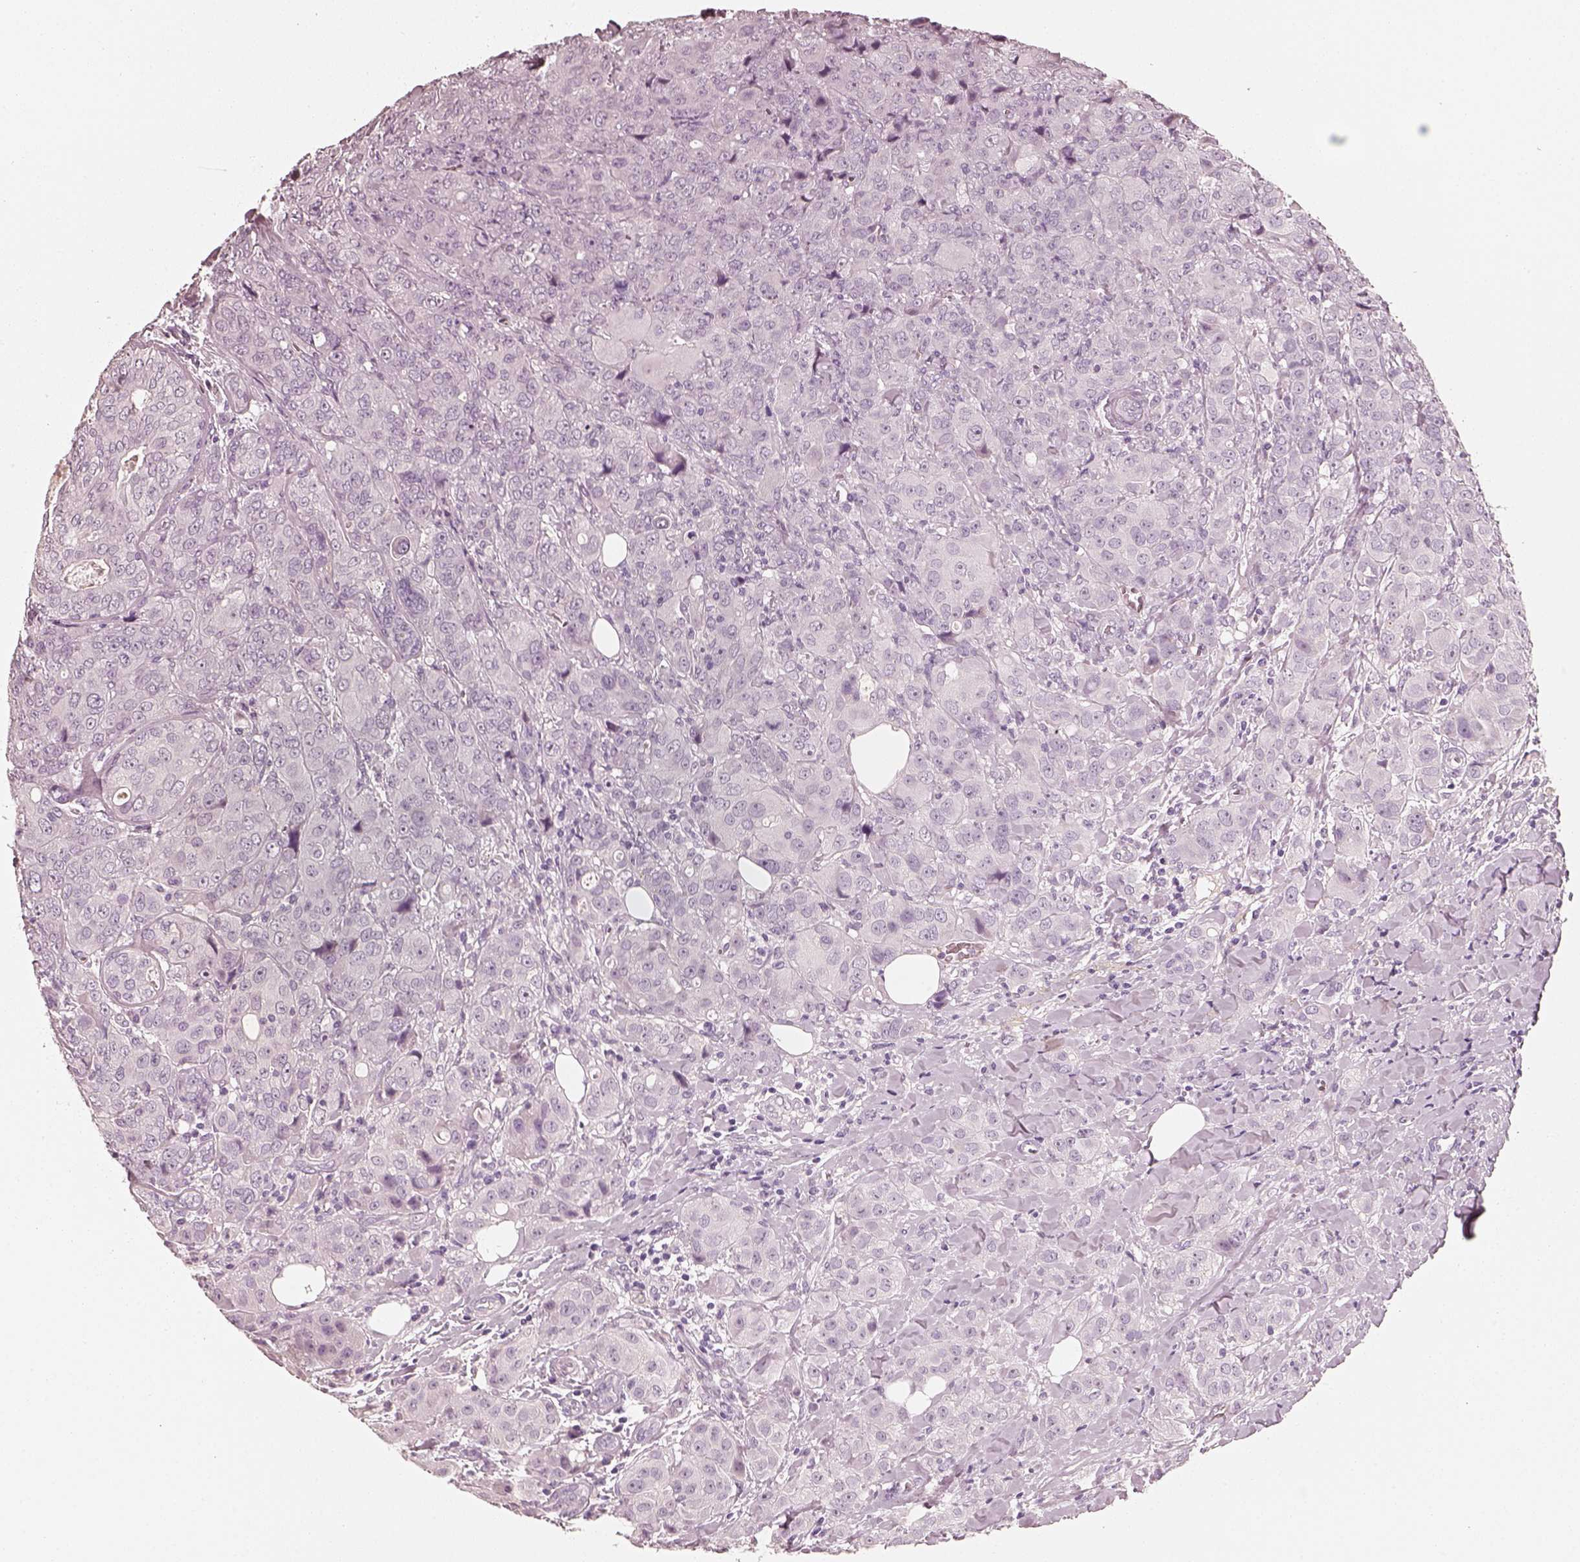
{"staining": {"intensity": "negative", "quantity": "none", "location": "none"}, "tissue": "breast cancer", "cell_type": "Tumor cells", "image_type": "cancer", "snomed": [{"axis": "morphology", "description": "Duct carcinoma"}, {"axis": "topography", "description": "Breast"}], "caption": "Protein analysis of breast infiltrating ductal carcinoma reveals no significant staining in tumor cells.", "gene": "RS1", "patient": {"sex": "female", "age": 43}}